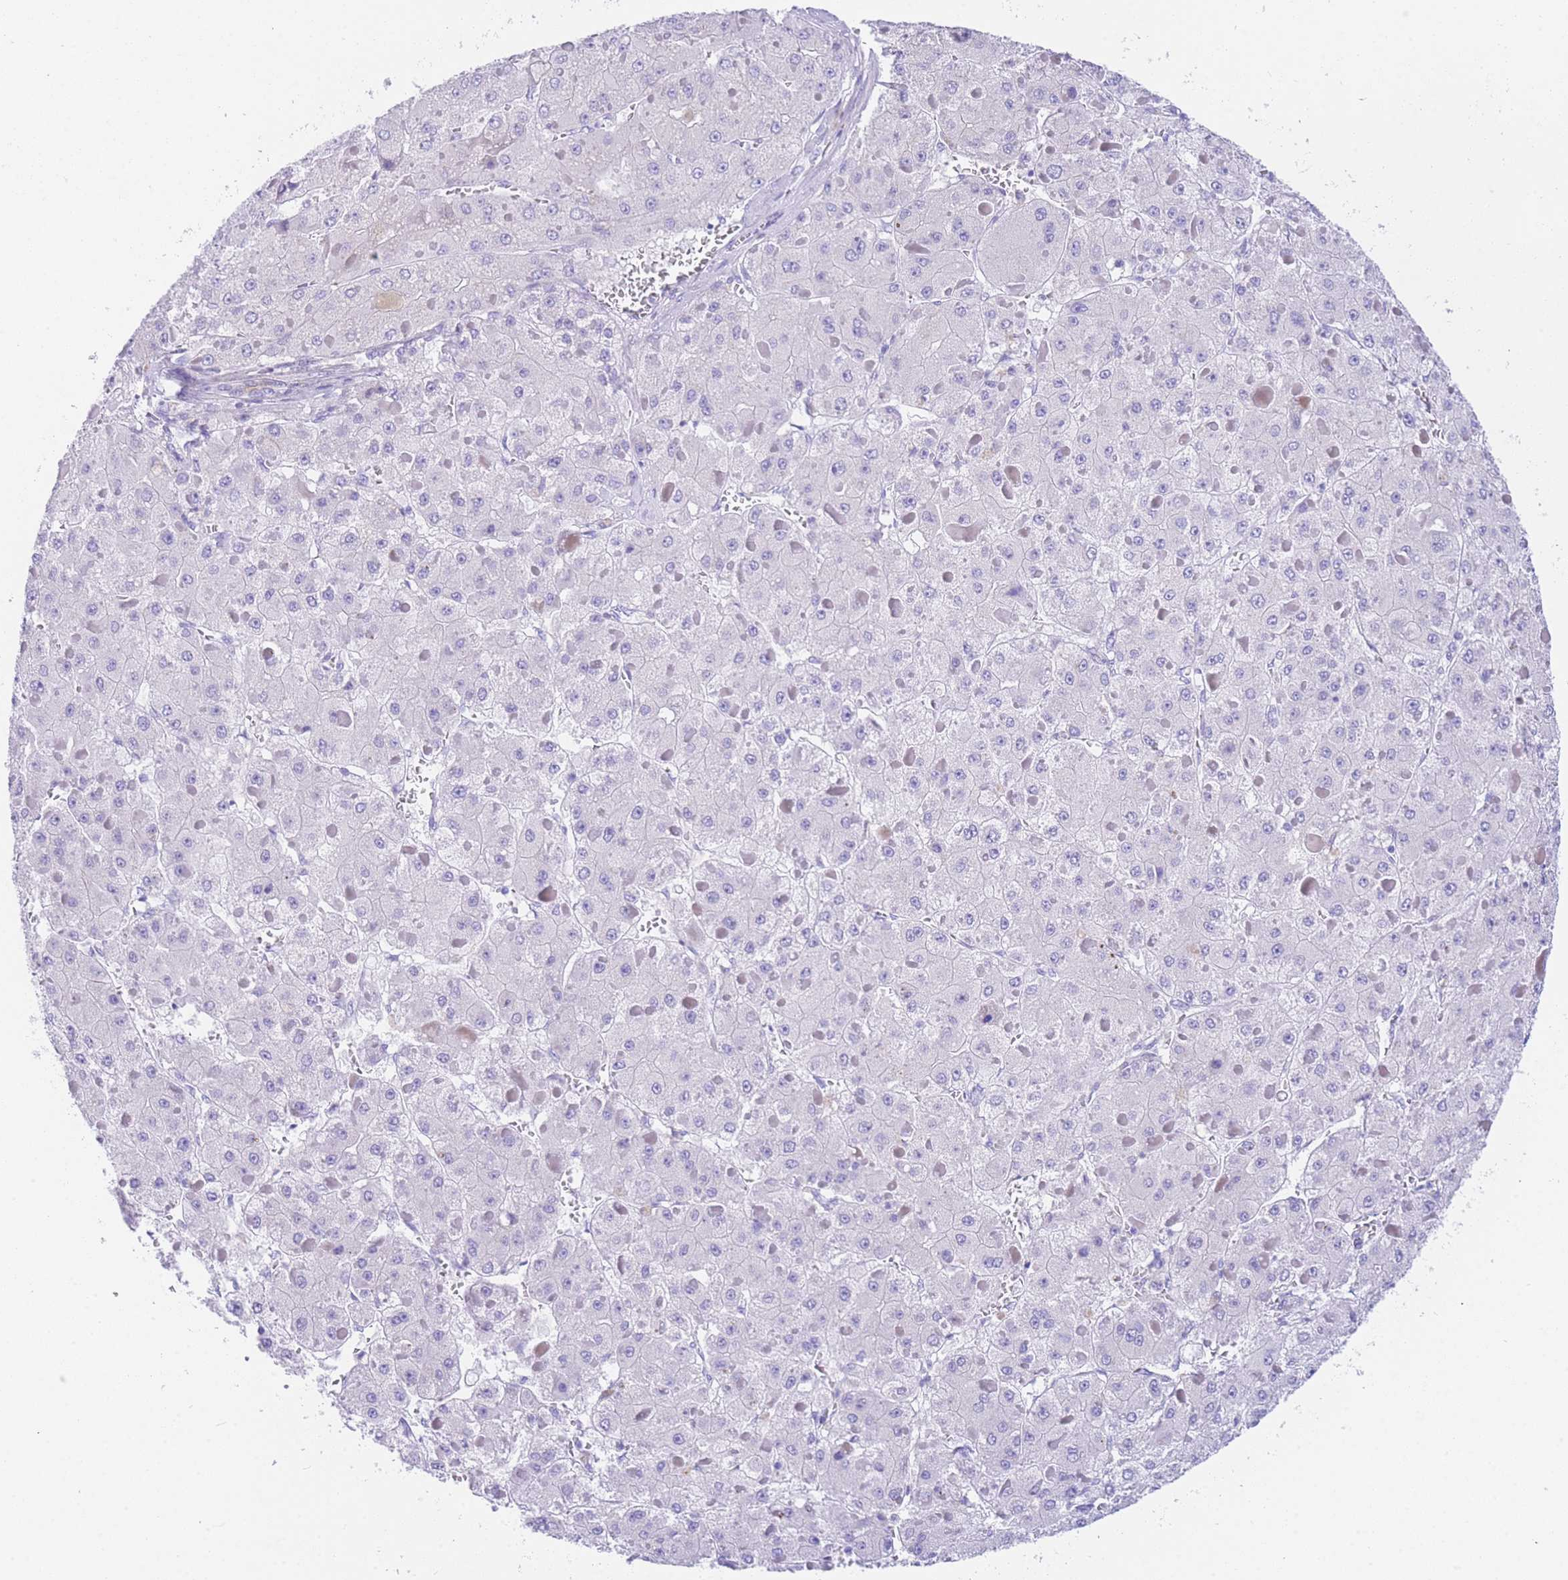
{"staining": {"intensity": "negative", "quantity": "none", "location": "none"}, "tissue": "liver cancer", "cell_type": "Tumor cells", "image_type": "cancer", "snomed": [{"axis": "morphology", "description": "Carcinoma, Hepatocellular, NOS"}, {"axis": "topography", "description": "Liver"}], "caption": "A photomicrograph of liver hepatocellular carcinoma stained for a protein shows no brown staining in tumor cells.", "gene": "TIFAB", "patient": {"sex": "female", "age": 73}}